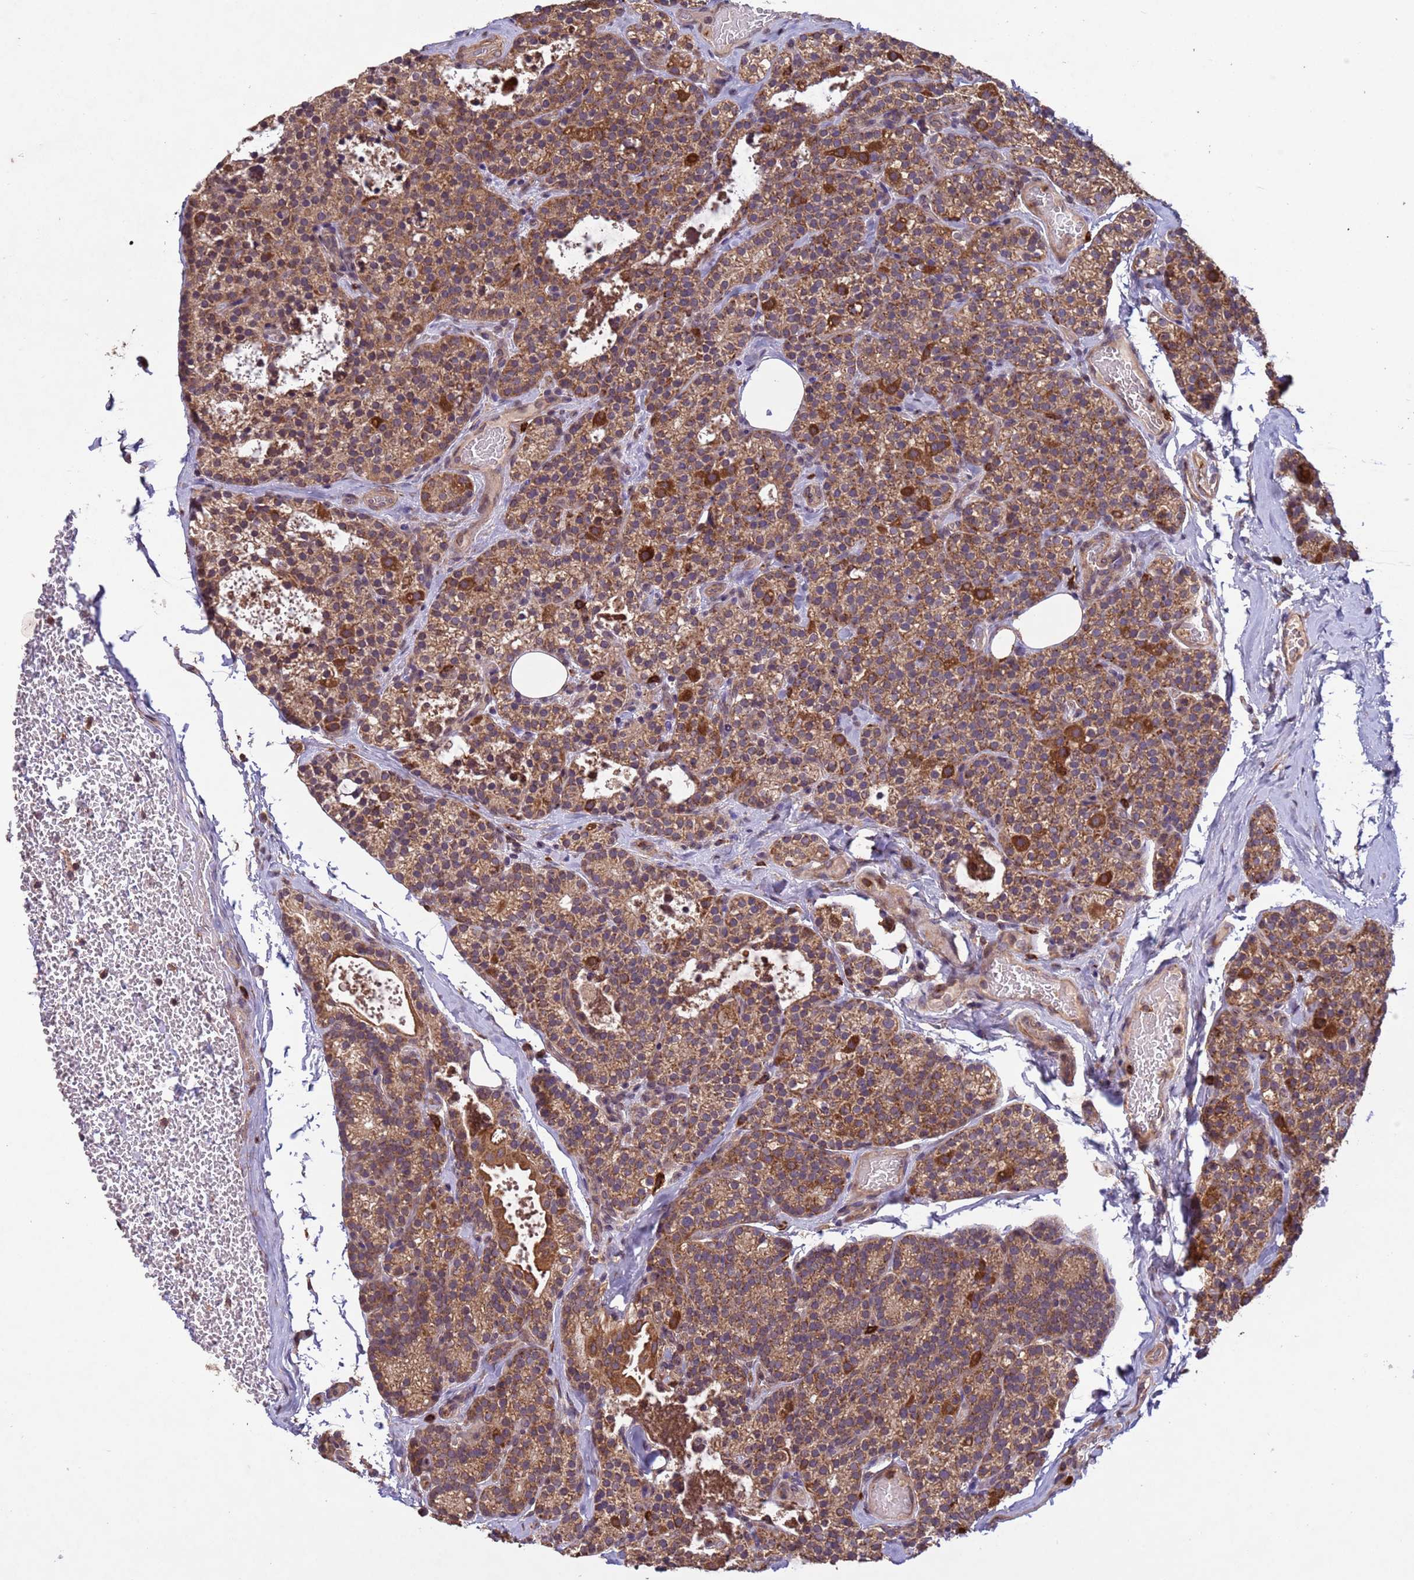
{"staining": {"intensity": "moderate", "quantity": ">75%", "location": "cytoplasmic/membranous"}, "tissue": "parathyroid gland", "cell_type": "Glandular cells", "image_type": "normal", "snomed": [{"axis": "morphology", "description": "Normal tissue, NOS"}, {"axis": "topography", "description": "Parathyroid gland"}], "caption": "Moderate cytoplasmic/membranous protein positivity is seen in about >75% of glandular cells in parathyroid gland. (DAB (3,3'-diaminobenzidine) IHC with brightfield microscopy, high magnification).", "gene": "FASTKD1", "patient": {"sex": "female", "age": 45}}